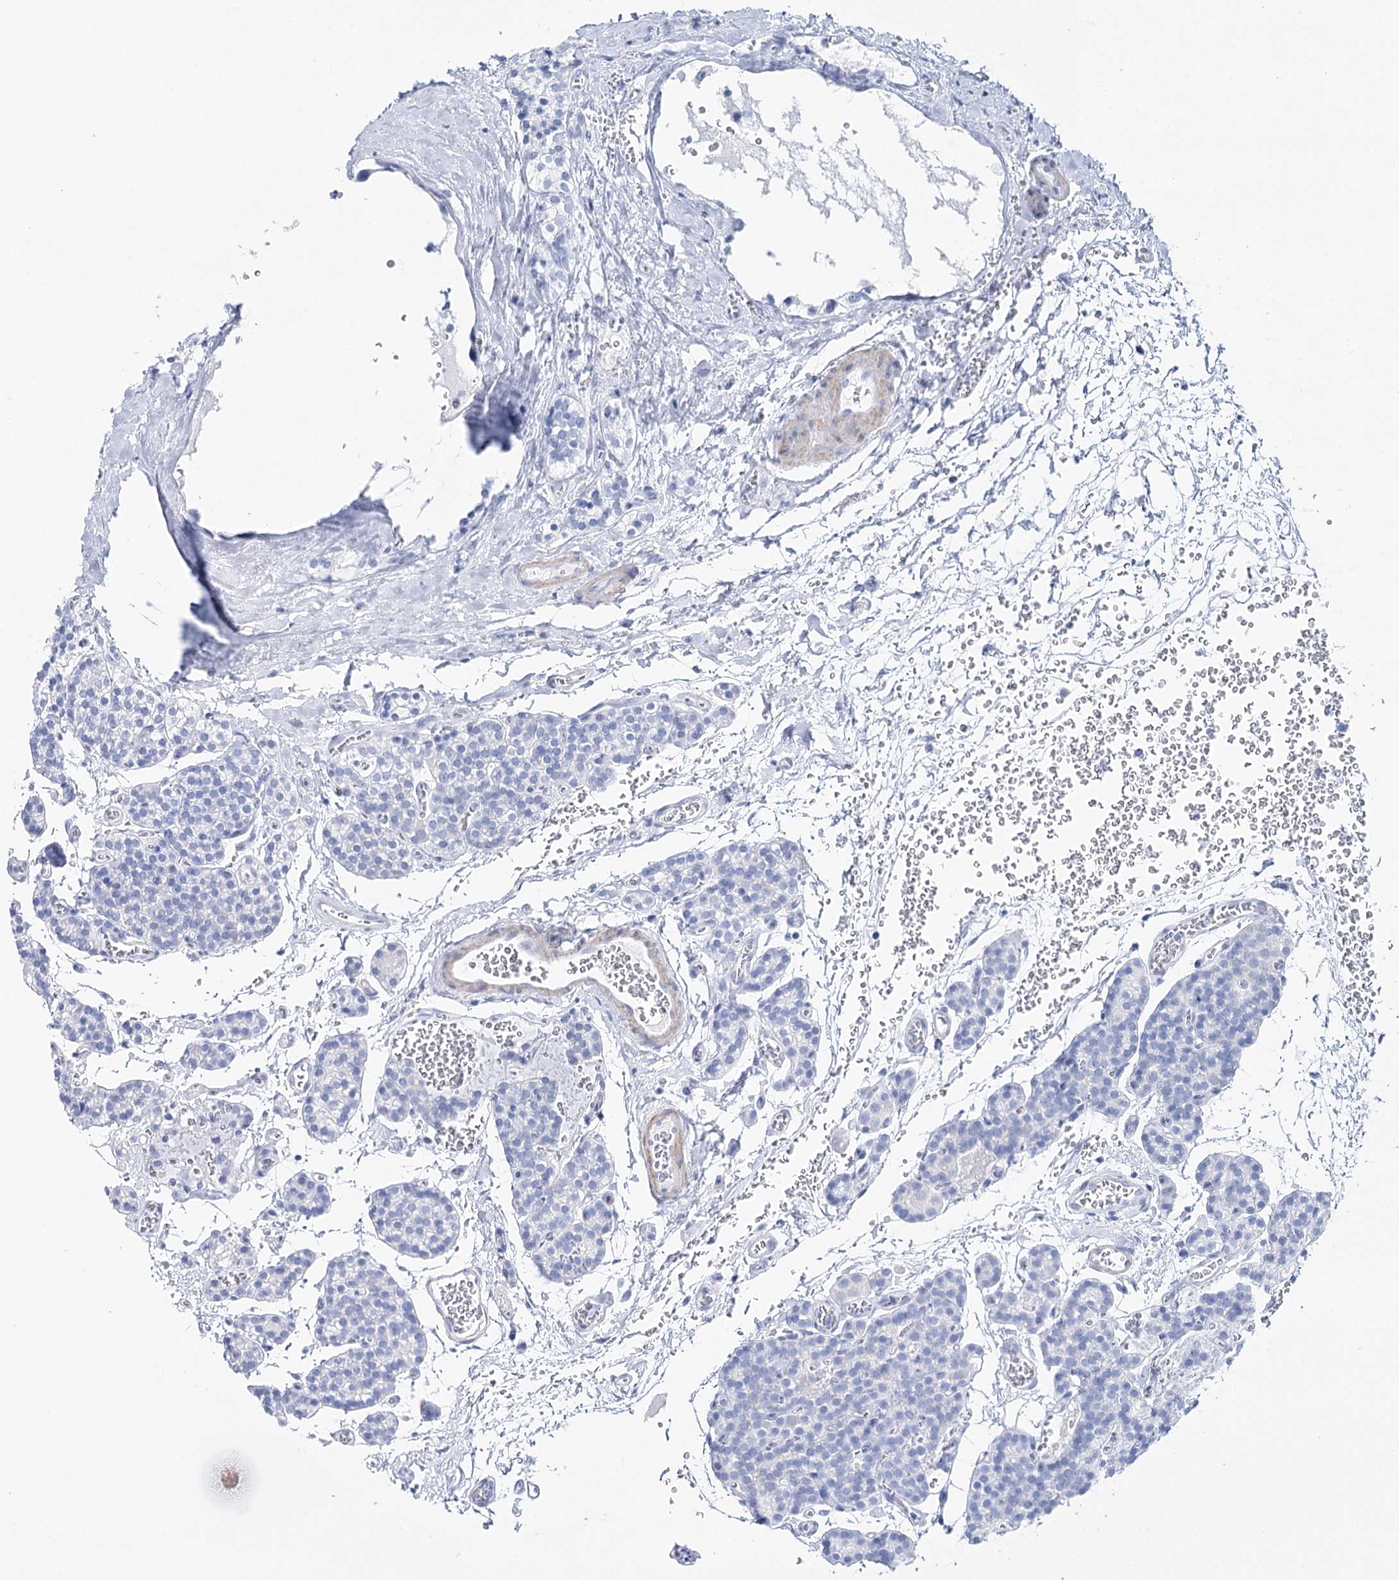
{"staining": {"intensity": "negative", "quantity": "none", "location": "none"}, "tissue": "parathyroid gland", "cell_type": "Glandular cells", "image_type": "normal", "snomed": [{"axis": "morphology", "description": "Normal tissue, NOS"}, {"axis": "topography", "description": "Parathyroid gland"}], "caption": "This is an immunohistochemistry histopathology image of normal human parathyroid gland. There is no positivity in glandular cells.", "gene": "CSN3", "patient": {"sex": "female", "age": 64}}